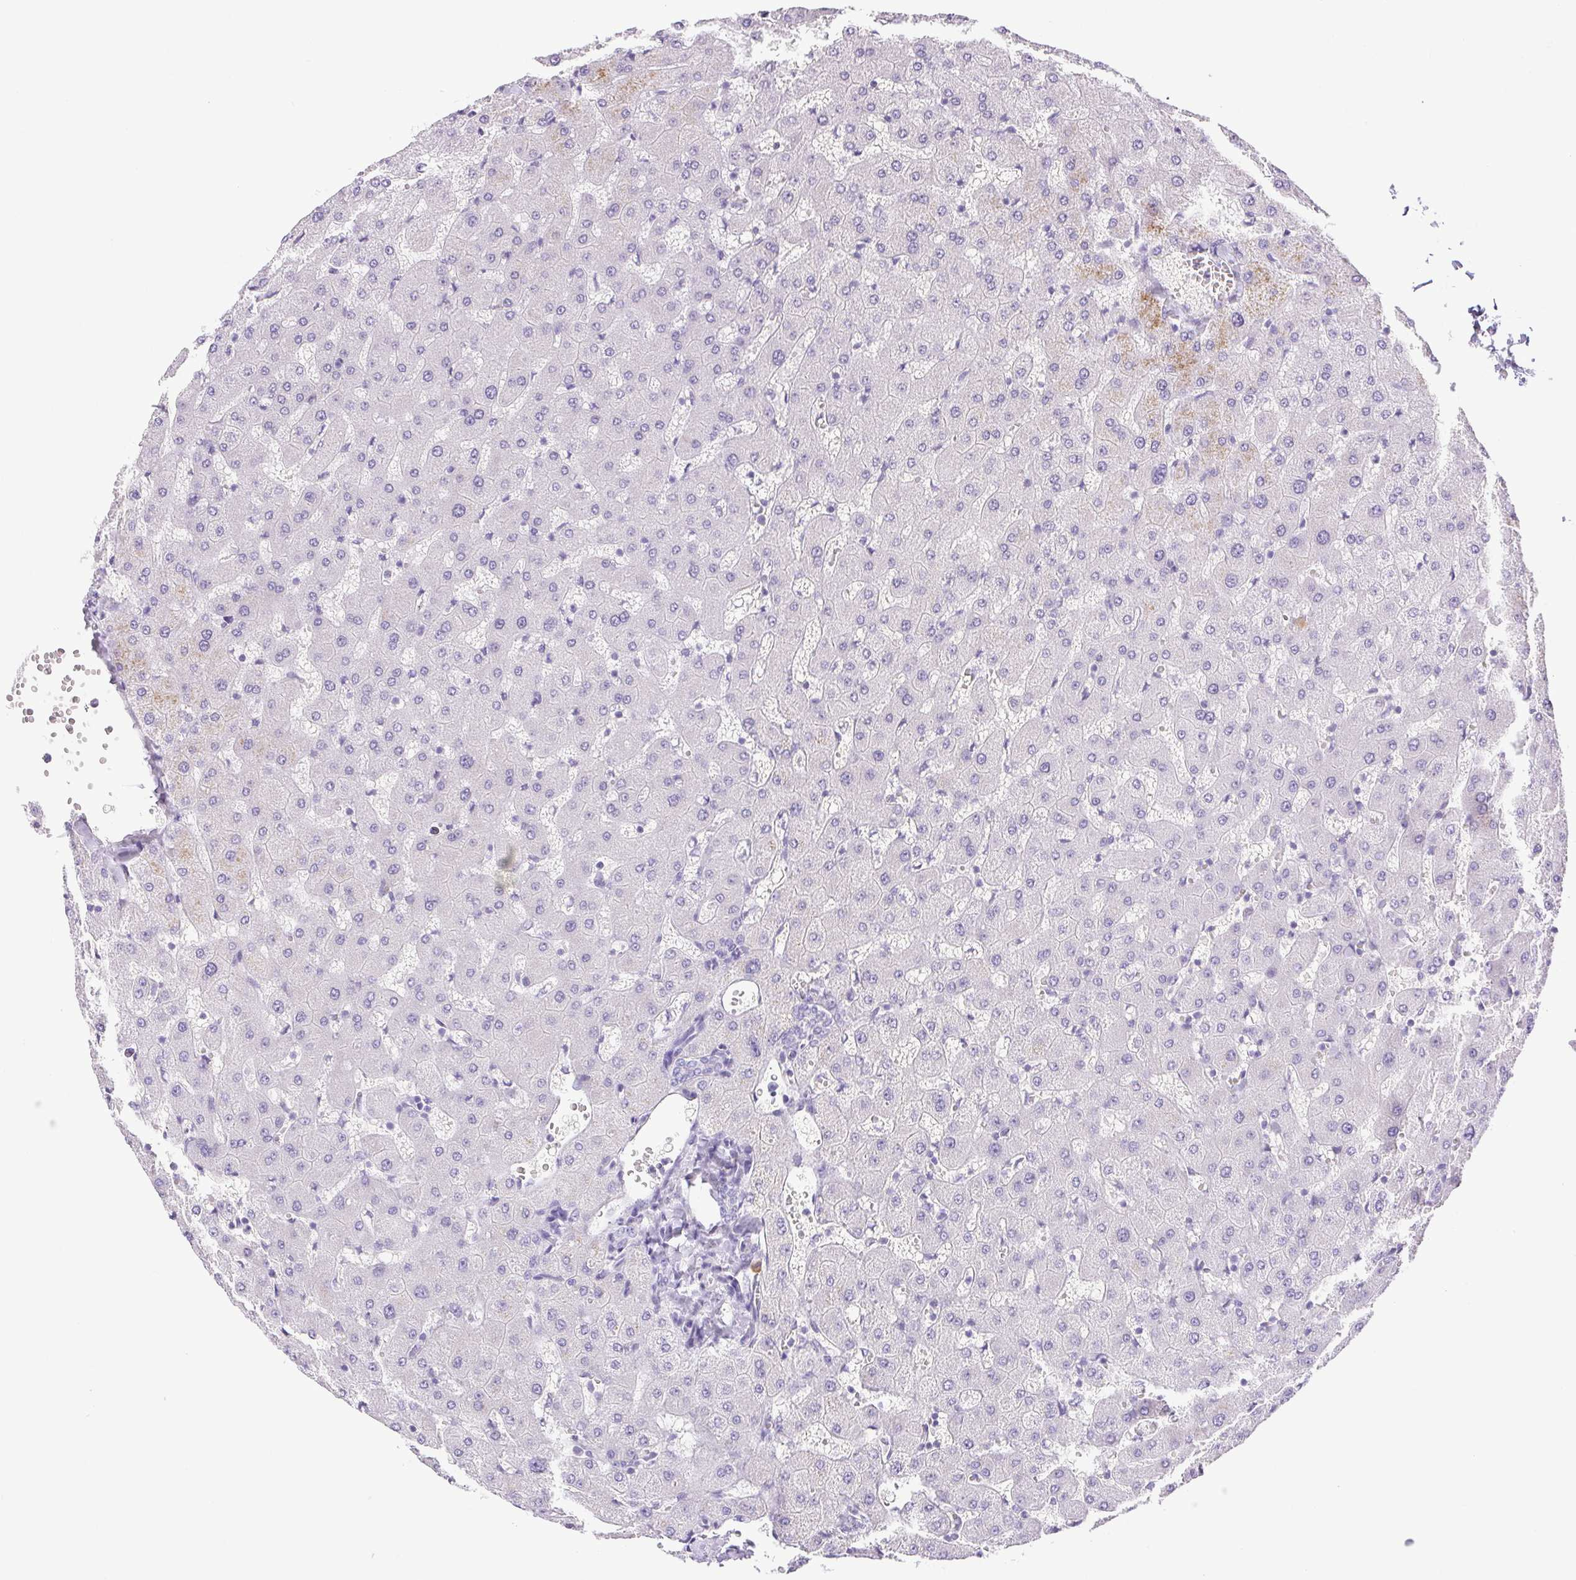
{"staining": {"intensity": "negative", "quantity": "none", "location": "none"}, "tissue": "liver", "cell_type": "Cholangiocytes", "image_type": "normal", "snomed": [{"axis": "morphology", "description": "Normal tissue, NOS"}, {"axis": "topography", "description": "Liver"}], "caption": "Histopathology image shows no significant protein staining in cholangiocytes of normal liver. The staining was performed using DAB (3,3'-diaminobenzidine) to visualize the protein expression in brown, while the nuclei were stained in blue with hematoxylin (Magnification: 20x).", "gene": "PAPPA2", "patient": {"sex": "female", "age": 63}}